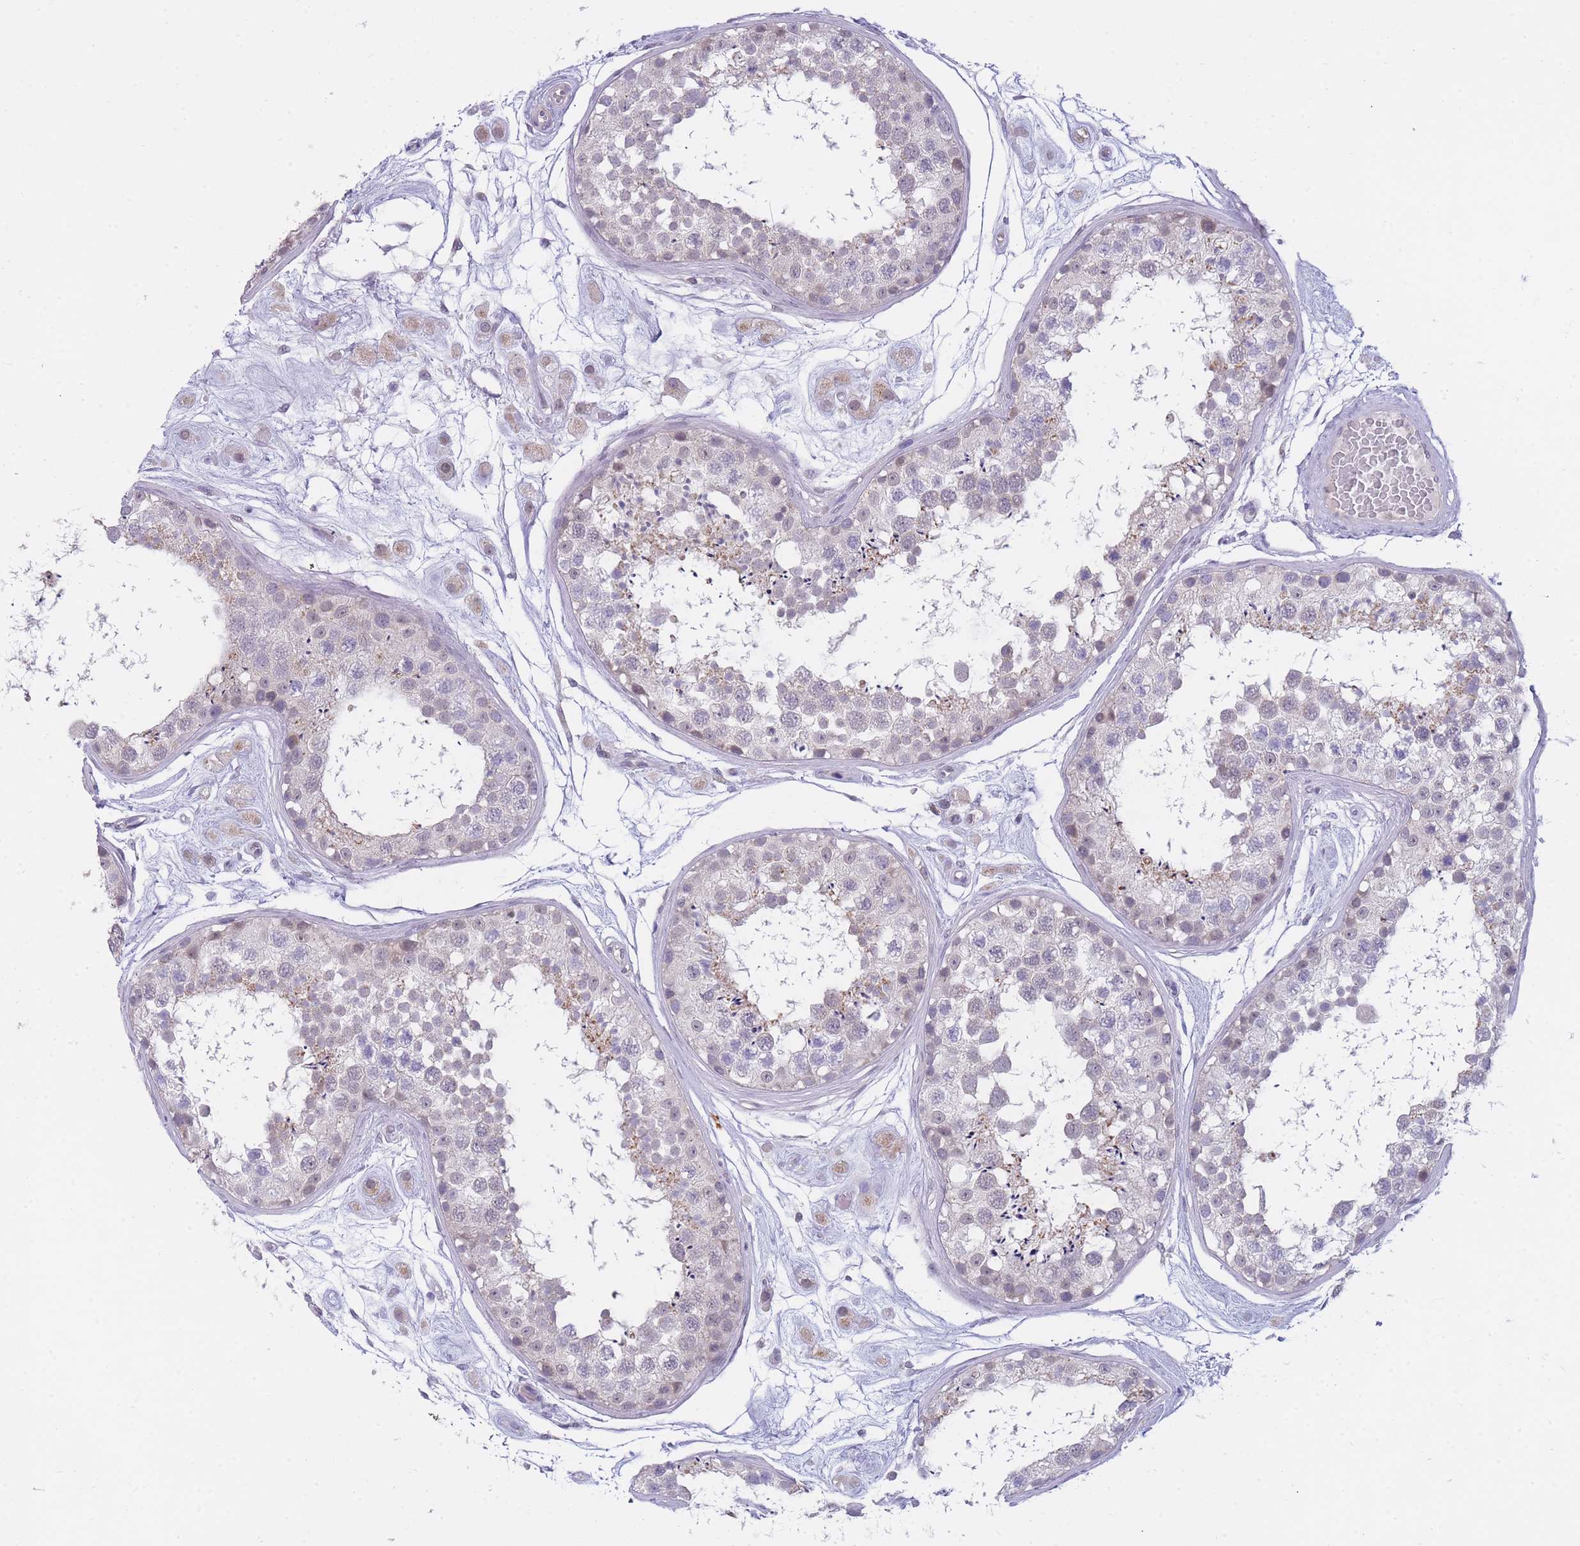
{"staining": {"intensity": "weak", "quantity": "<25%", "location": "nuclear"}, "tissue": "testis", "cell_type": "Cells in seminiferous ducts", "image_type": "normal", "snomed": [{"axis": "morphology", "description": "Normal tissue, NOS"}, {"axis": "topography", "description": "Testis"}], "caption": "IHC of benign testis displays no expression in cells in seminiferous ducts. The staining is performed using DAB (3,3'-diaminobenzidine) brown chromogen with nuclei counter-stained in using hematoxylin.", "gene": "GOLGA6L1", "patient": {"sex": "male", "age": 25}}